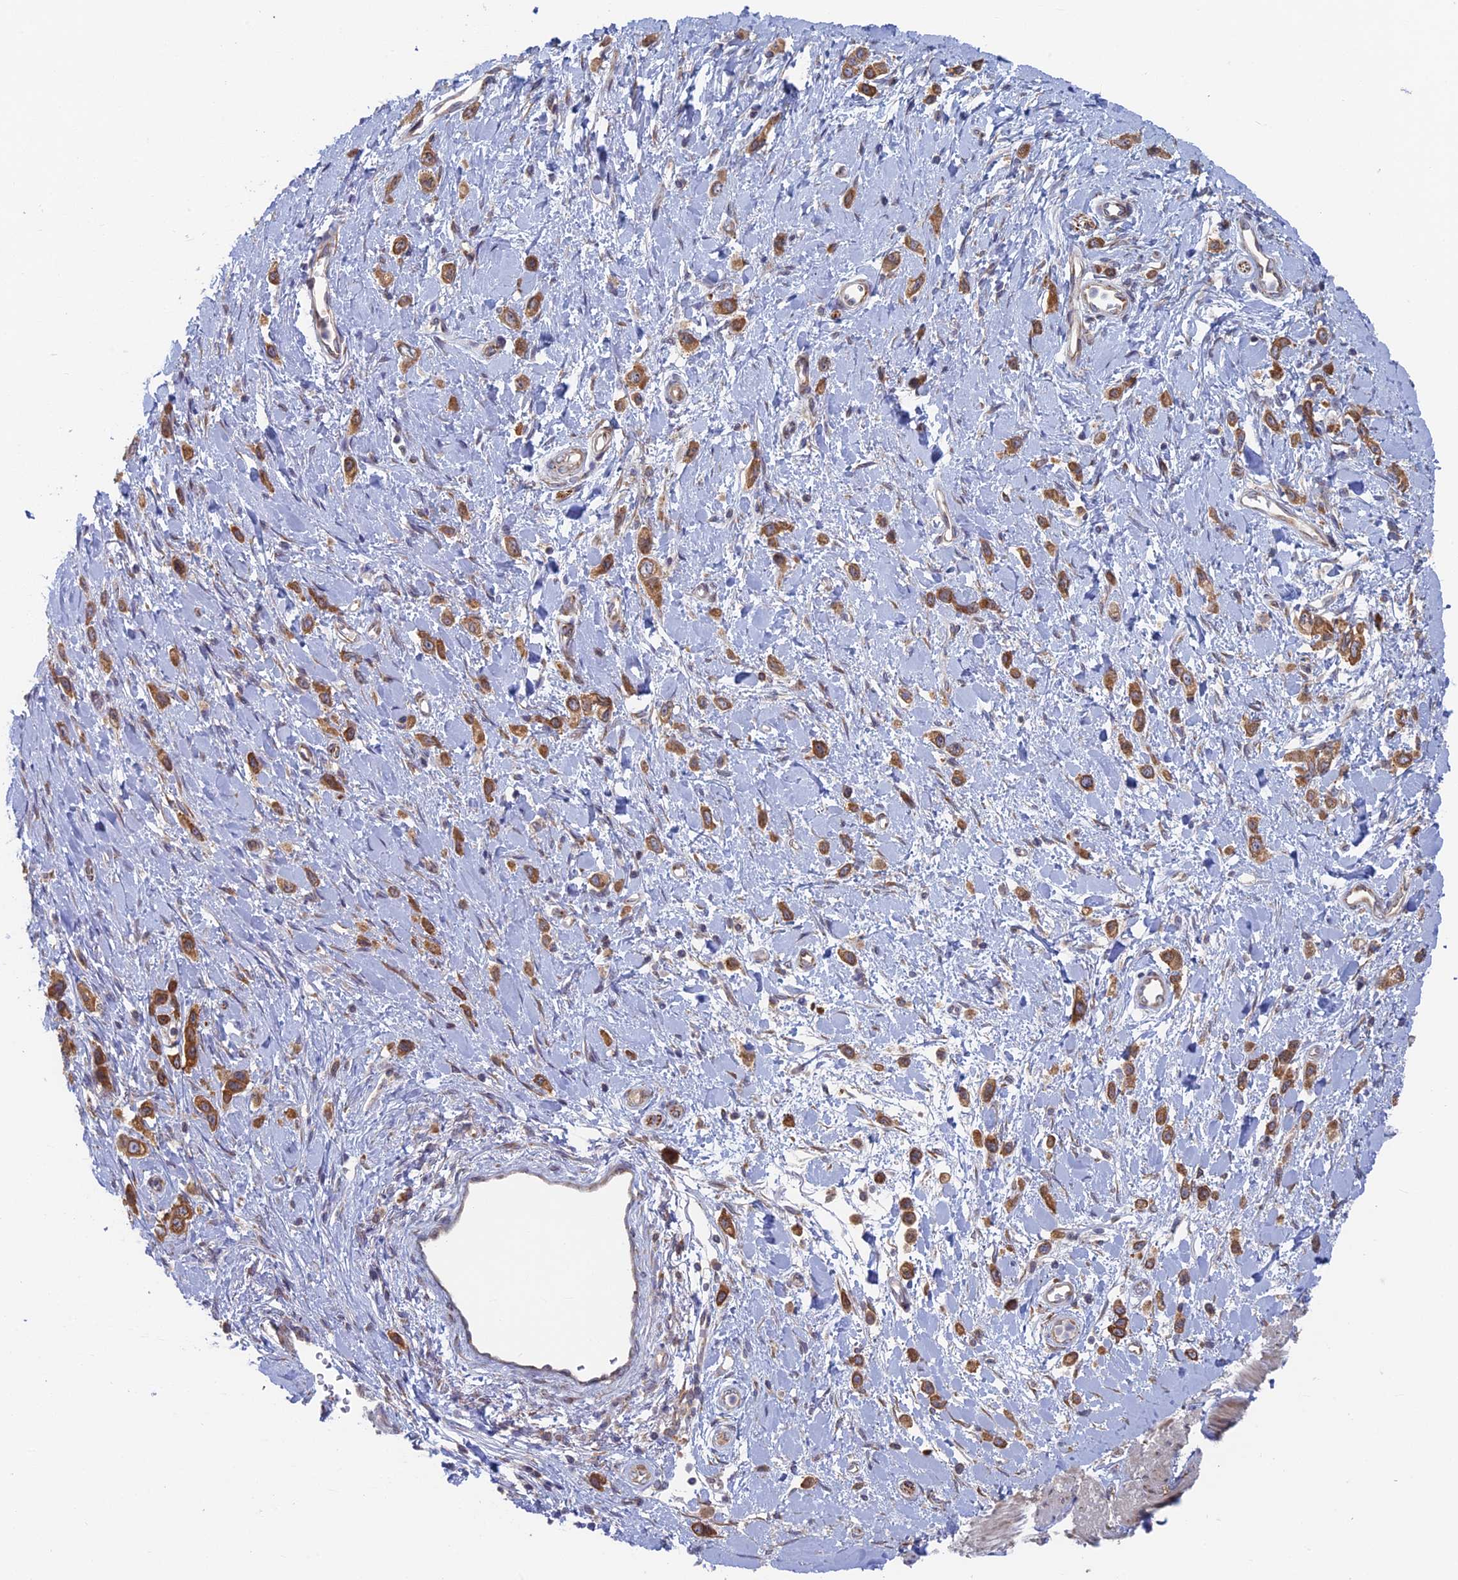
{"staining": {"intensity": "moderate", "quantity": ">75%", "location": "cytoplasmic/membranous"}, "tissue": "stomach cancer", "cell_type": "Tumor cells", "image_type": "cancer", "snomed": [{"axis": "morphology", "description": "Adenocarcinoma, NOS"}, {"axis": "topography", "description": "Stomach"}], "caption": "Brown immunohistochemical staining in human stomach cancer (adenocarcinoma) displays moderate cytoplasmic/membranous staining in about >75% of tumor cells. (brown staining indicates protein expression, while blue staining denotes nuclei).", "gene": "TBC1D30", "patient": {"sex": "female", "age": 65}}